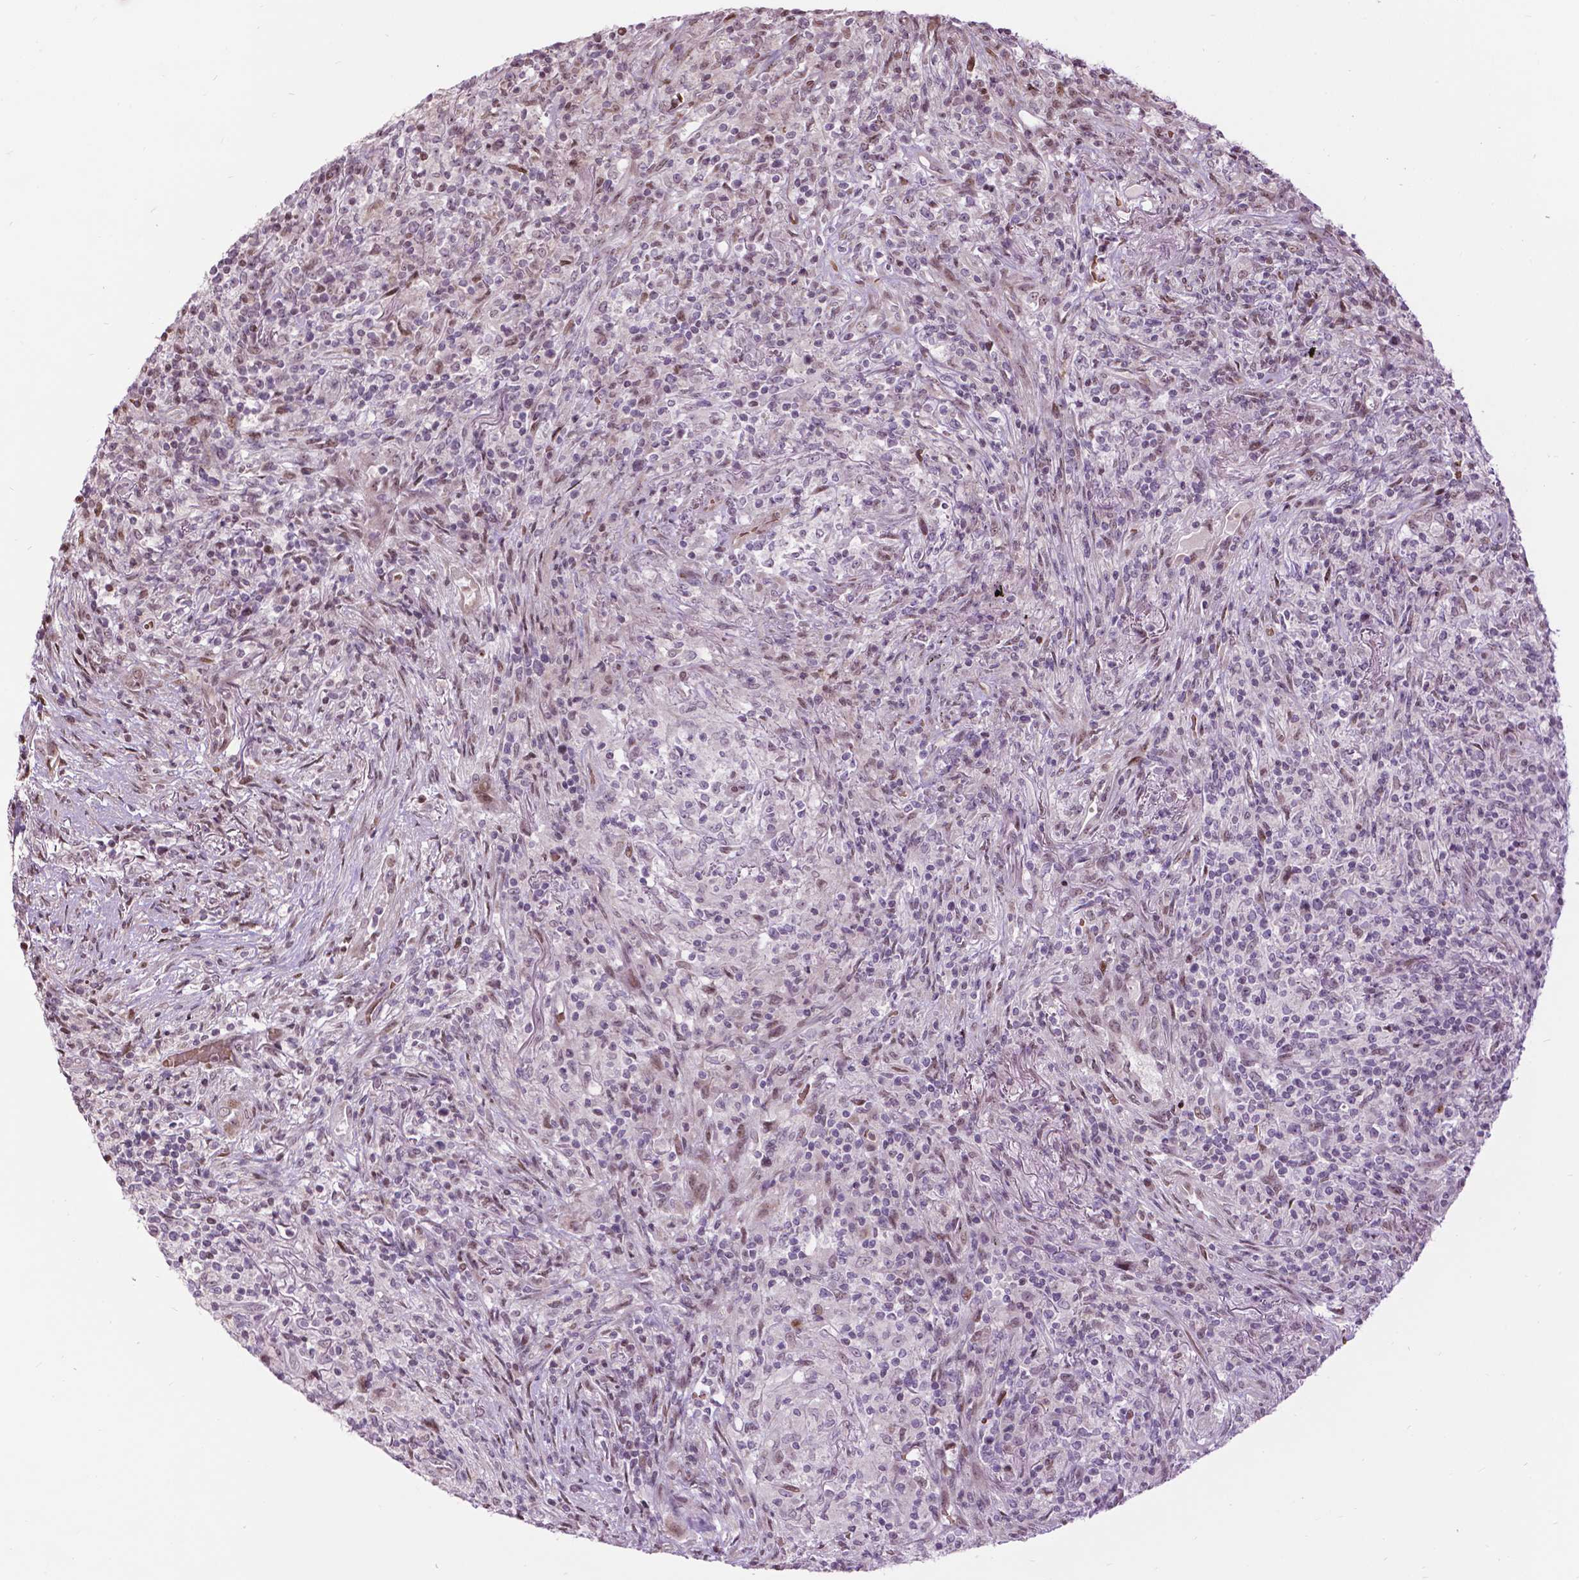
{"staining": {"intensity": "negative", "quantity": "none", "location": "none"}, "tissue": "lymphoma", "cell_type": "Tumor cells", "image_type": "cancer", "snomed": [{"axis": "morphology", "description": "Malignant lymphoma, non-Hodgkin's type, High grade"}, {"axis": "topography", "description": "Lung"}], "caption": "Tumor cells are negative for protein expression in human lymphoma.", "gene": "PTPN18", "patient": {"sex": "male", "age": 79}}